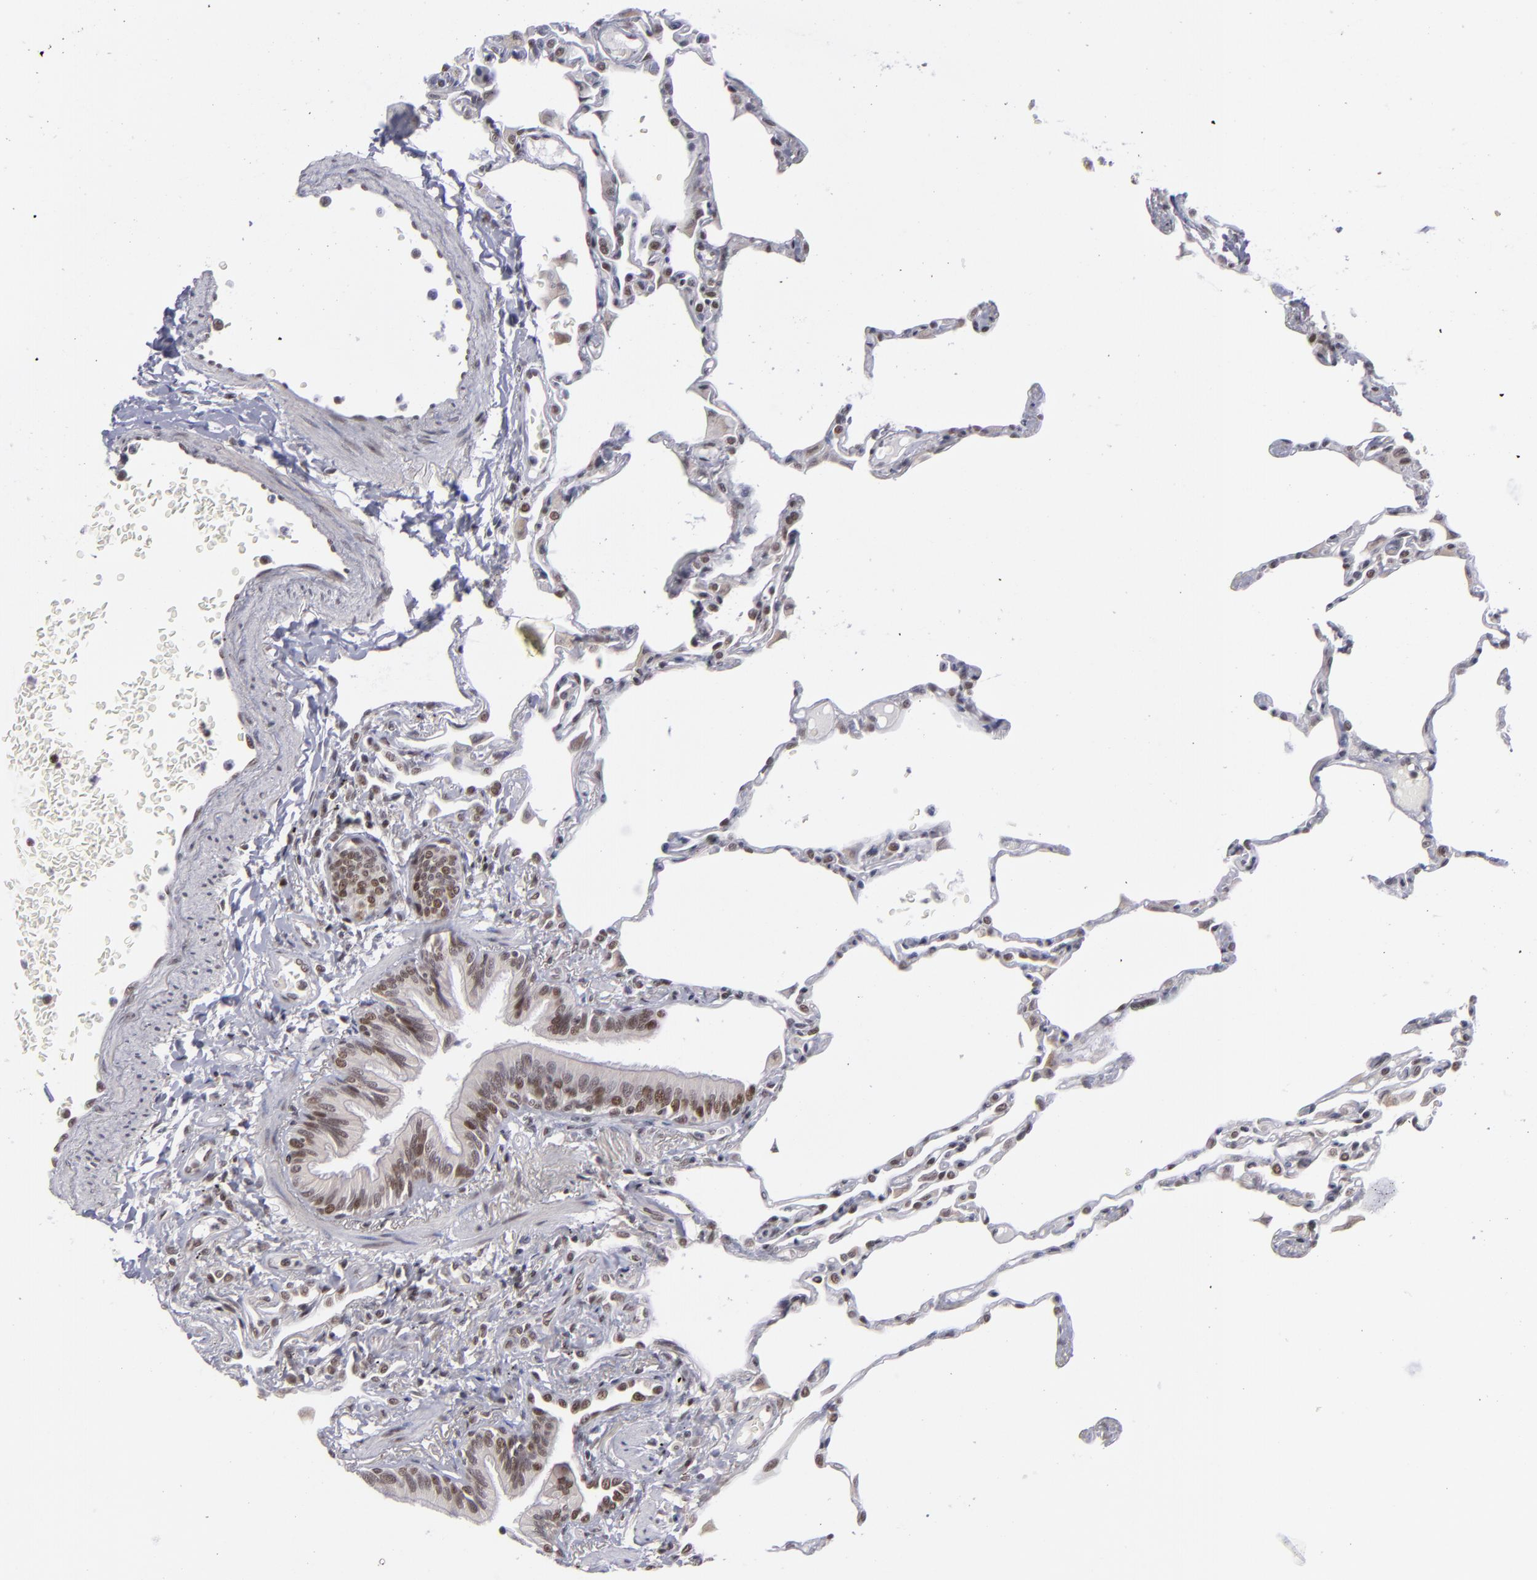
{"staining": {"intensity": "weak", "quantity": "25%-75%", "location": "nuclear"}, "tissue": "lung", "cell_type": "Alveolar cells", "image_type": "normal", "snomed": [{"axis": "morphology", "description": "Normal tissue, NOS"}, {"axis": "topography", "description": "Lung"}], "caption": "Protein analysis of unremarkable lung exhibits weak nuclear expression in about 25%-75% of alveolar cells.", "gene": "MLLT3", "patient": {"sex": "female", "age": 49}}